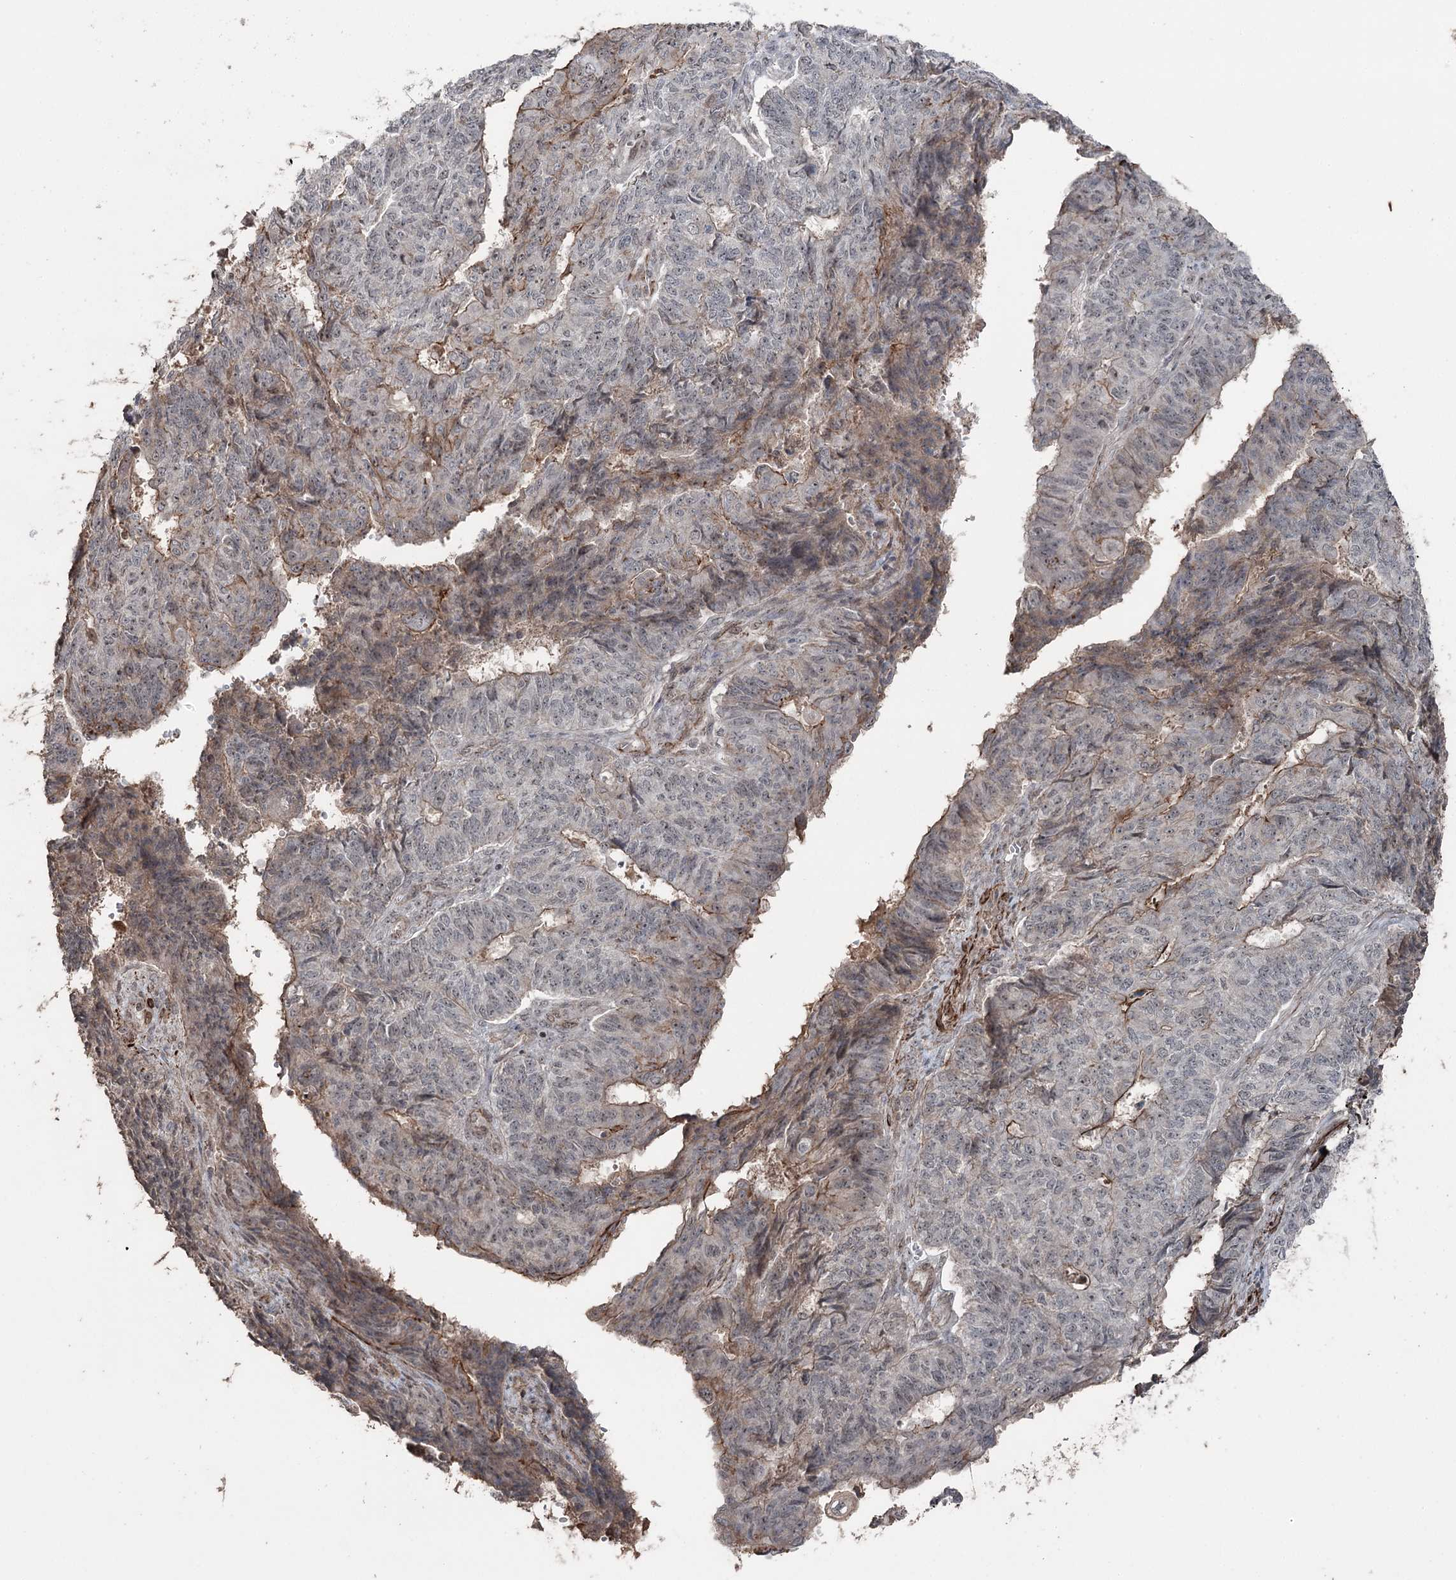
{"staining": {"intensity": "weak", "quantity": "<25%", "location": "cytoplasmic/membranous,nuclear"}, "tissue": "endometrial cancer", "cell_type": "Tumor cells", "image_type": "cancer", "snomed": [{"axis": "morphology", "description": "Adenocarcinoma, NOS"}, {"axis": "topography", "description": "Endometrium"}], "caption": "This is a histopathology image of immunohistochemistry (IHC) staining of endometrial cancer, which shows no expression in tumor cells. The staining is performed using DAB (3,3'-diaminobenzidine) brown chromogen with nuclei counter-stained in using hematoxylin.", "gene": "CCDC82", "patient": {"sex": "female", "age": 32}}